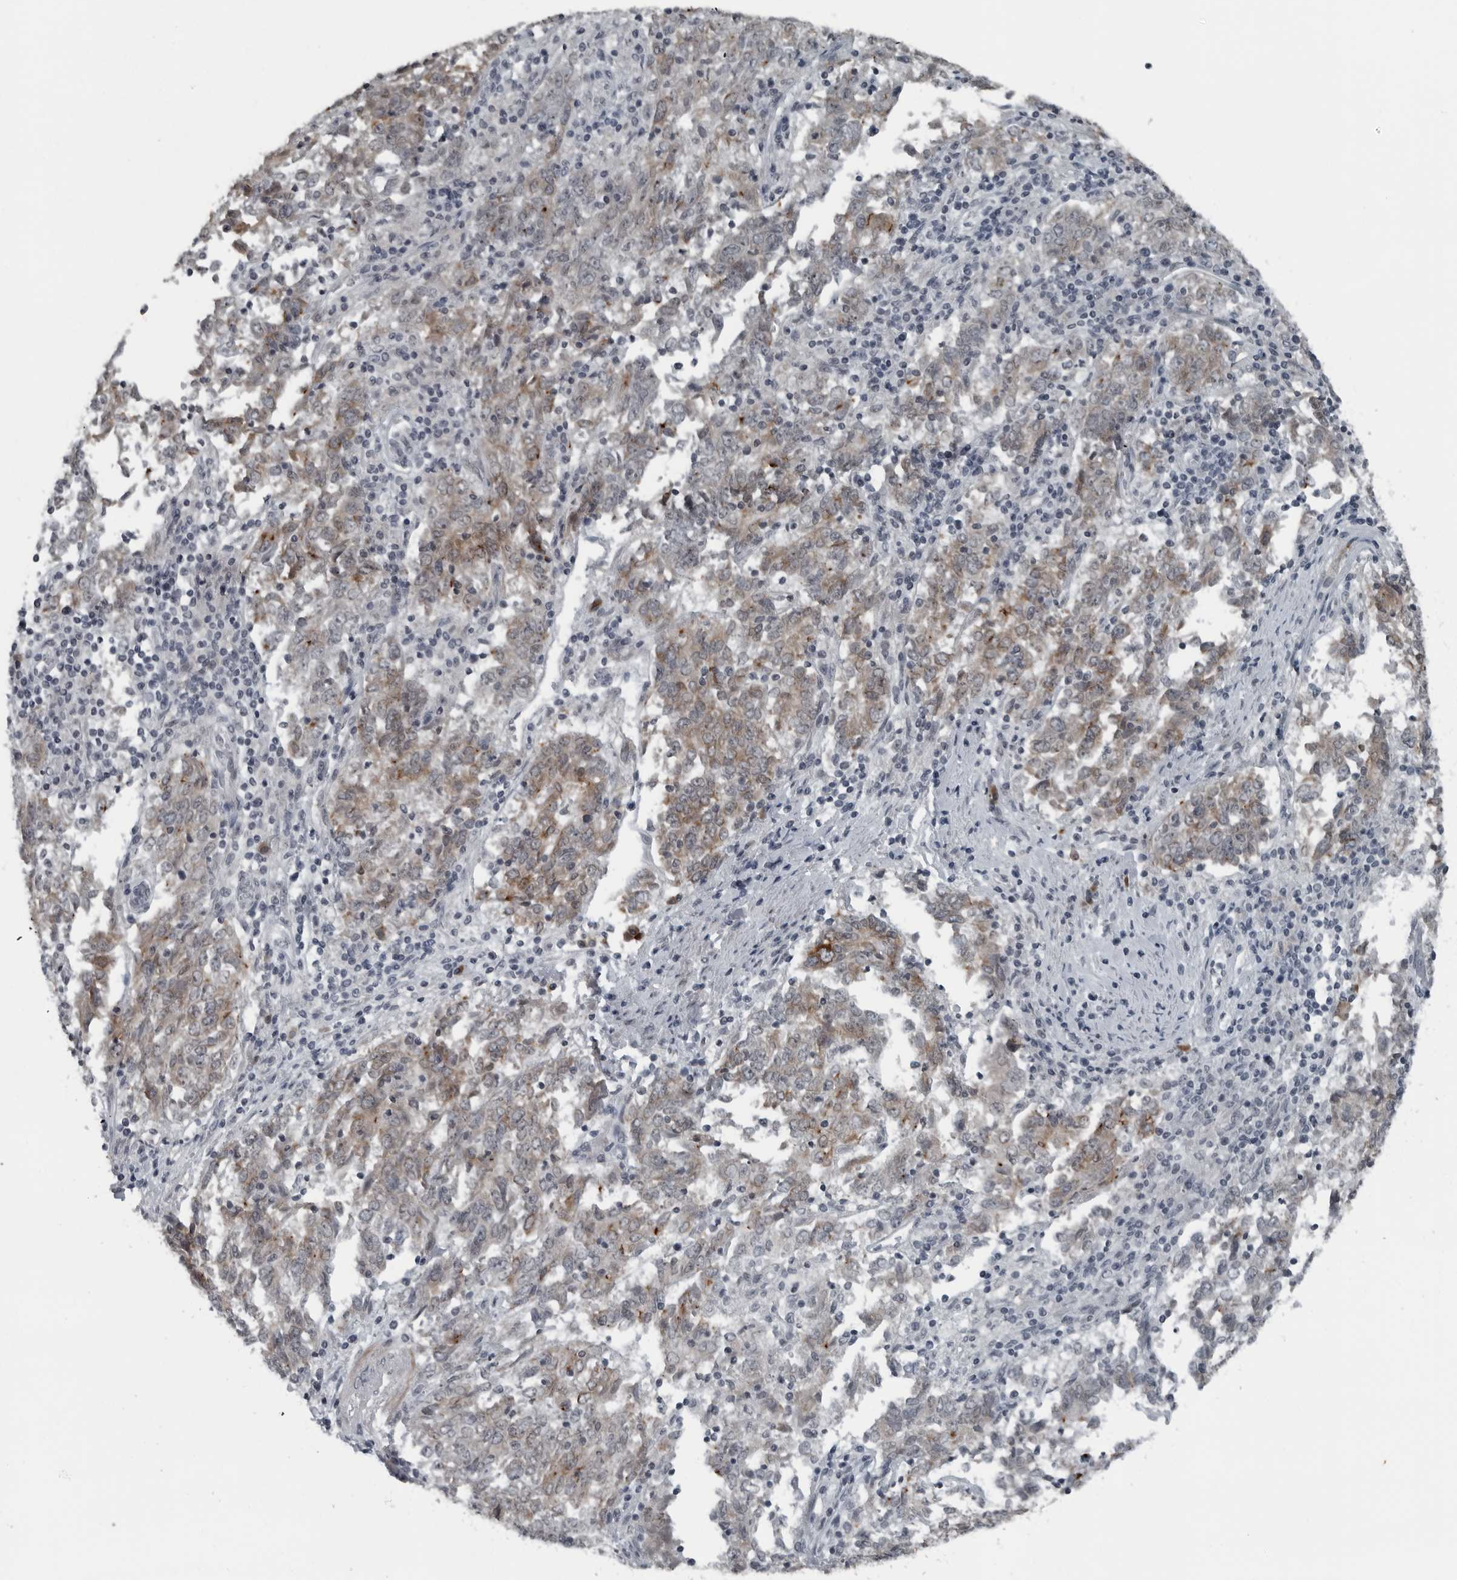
{"staining": {"intensity": "moderate", "quantity": "25%-75%", "location": "cytoplasmic/membranous"}, "tissue": "endometrial cancer", "cell_type": "Tumor cells", "image_type": "cancer", "snomed": [{"axis": "morphology", "description": "Adenocarcinoma, NOS"}, {"axis": "topography", "description": "Endometrium"}], "caption": "Immunohistochemistry (IHC) micrograph of endometrial adenocarcinoma stained for a protein (brown), which shows medium levels of moderate cytoplasmic/membranous staining in approximately 25%-75% of tumor cells.", "gene": "DNAAF11", "patient": {"sex": "female", "age": 80}}